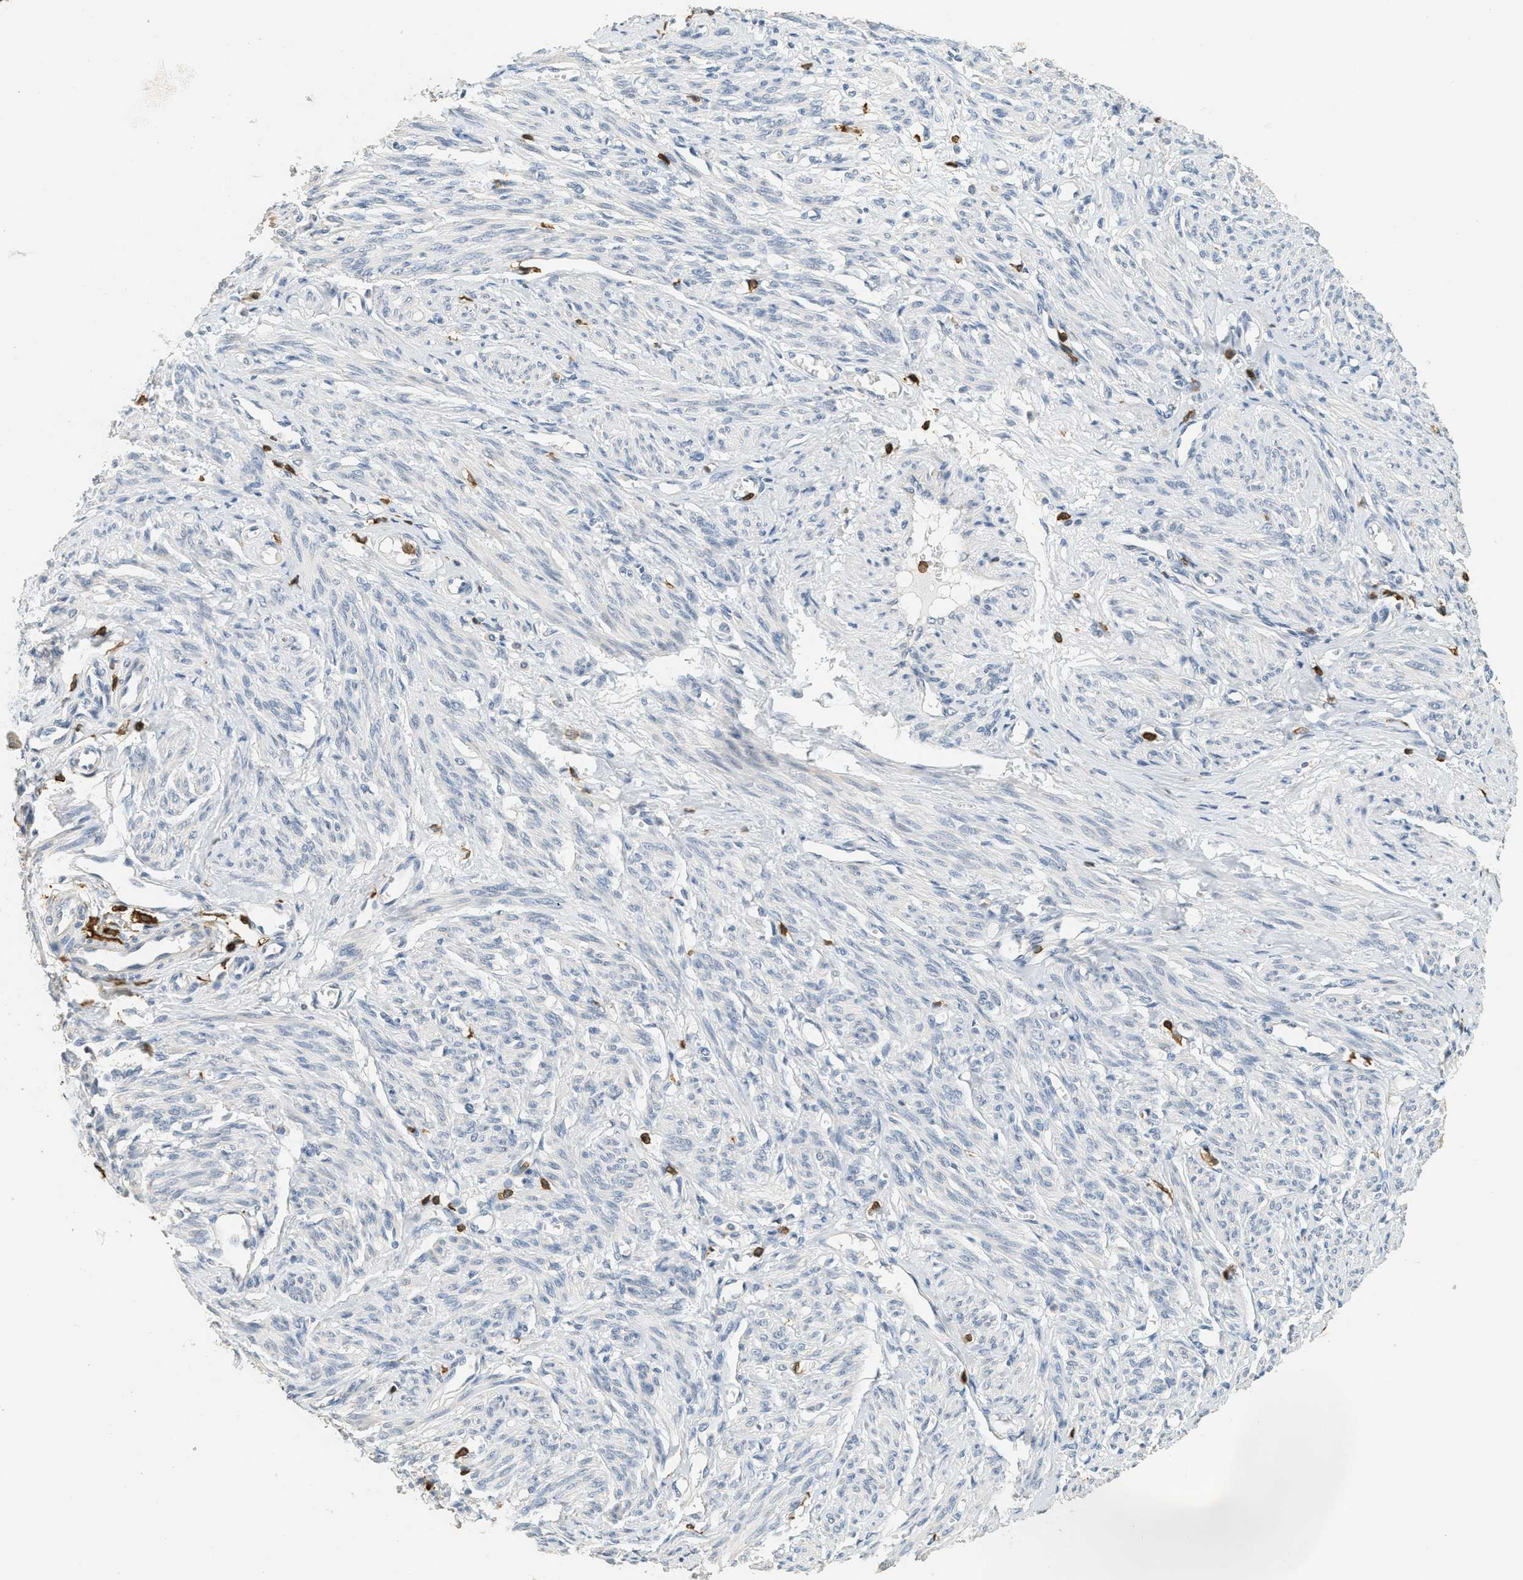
{"staining": {"intensity": "negative", "quantity": "none", "location": "none"}, "tissue": "smooth muscle", "cell_type": "Smooth muscle cells", "image_type": "normal", "snomed": [{"axis": "morphology", "description": "Normal tissue, NOS"}, {"axis": "topography", "description": "Smooth muscle"}], "caption": "IHC image of benign smooth muscle: smooth muscle stained with DAB displays no significant protein expression in smooth muscle cells.", "gene": "LSP1", "patient": {"sex": "female", "age": 65}}